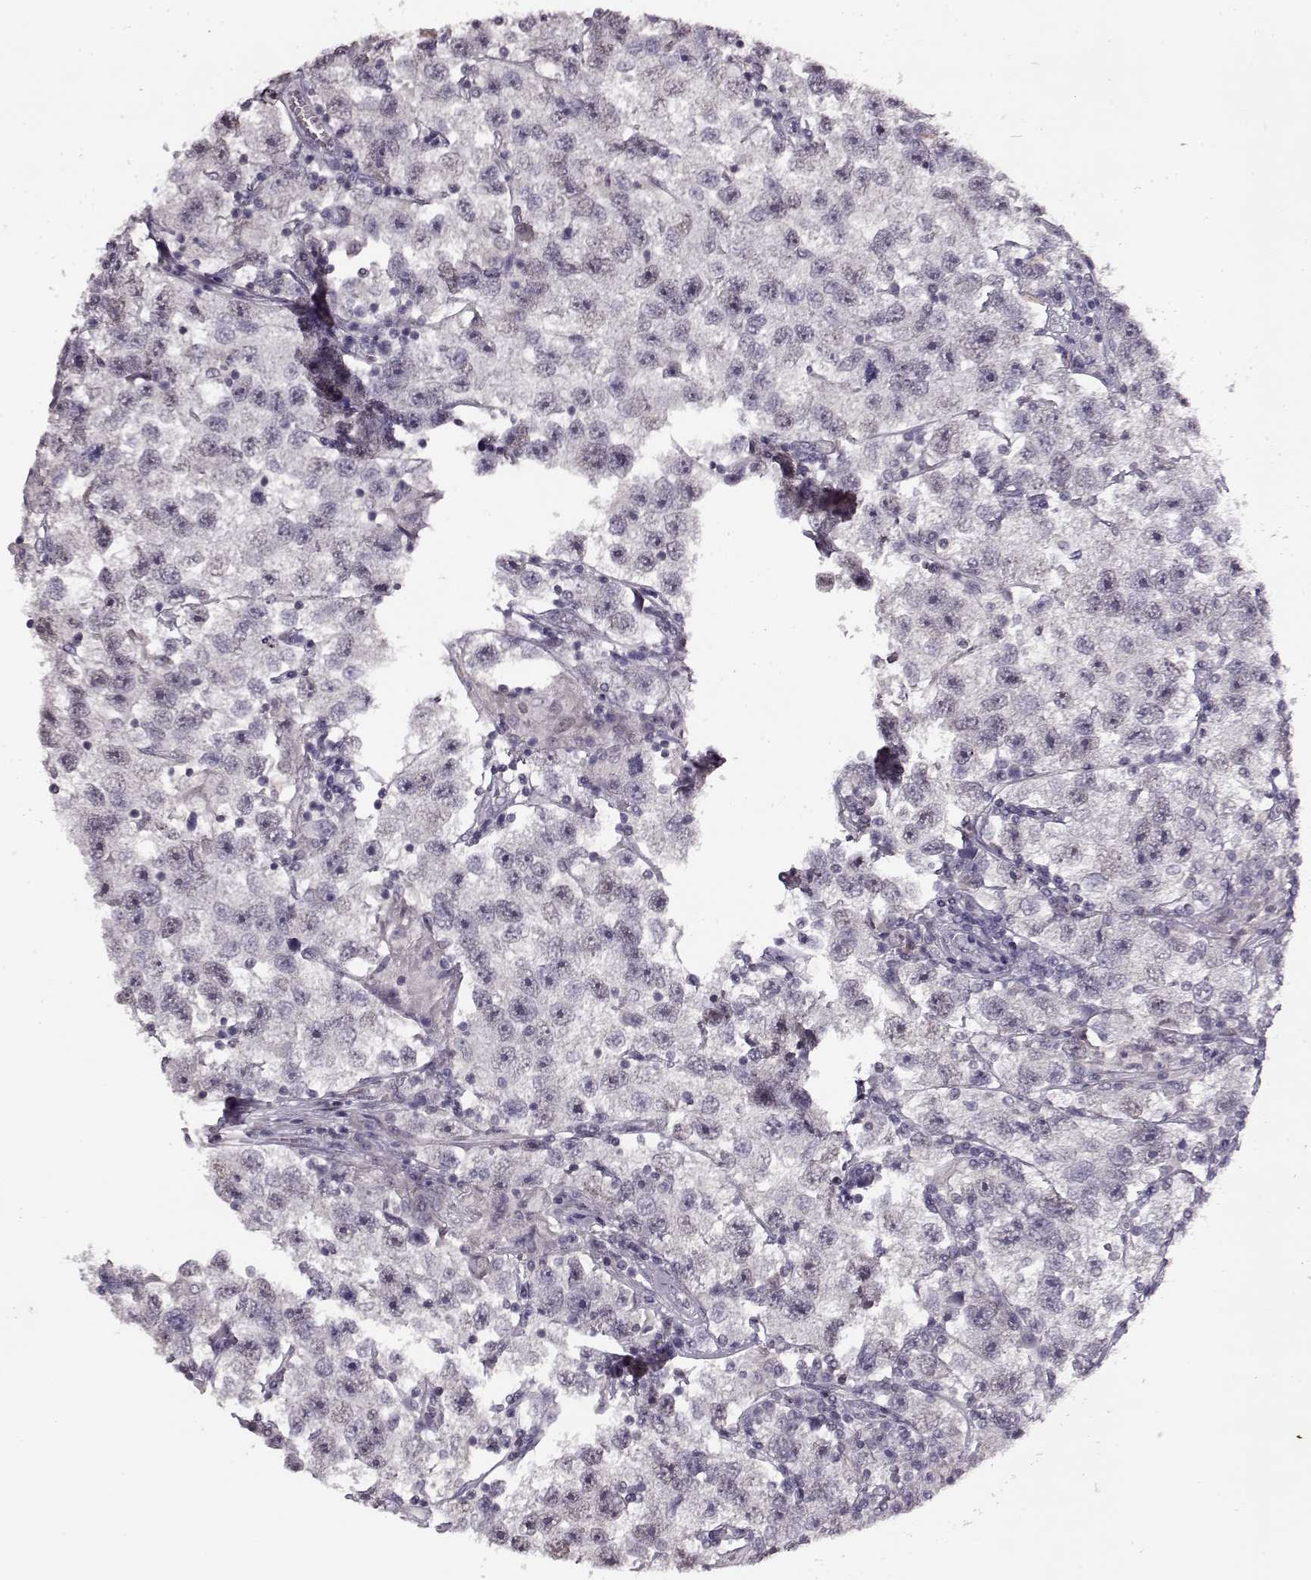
{"staining": {"intensity": "weak", "quantity": "<25%", "location": "nuclear"}, "tissue": "testis cancer", "cell_type": "Tumor cells", "image_type": "cancer", "snomed": [{"axis": "morphology", "description": "Seminoma, NOS"}, {"axis": "topography", "description": "Testis"}], "caption": "An image of testis seminoma stained for a protein reveals no brown staining in tumor cells.", "gene": "RP1L1", "patient": {"sex": "male", "age": 26}}